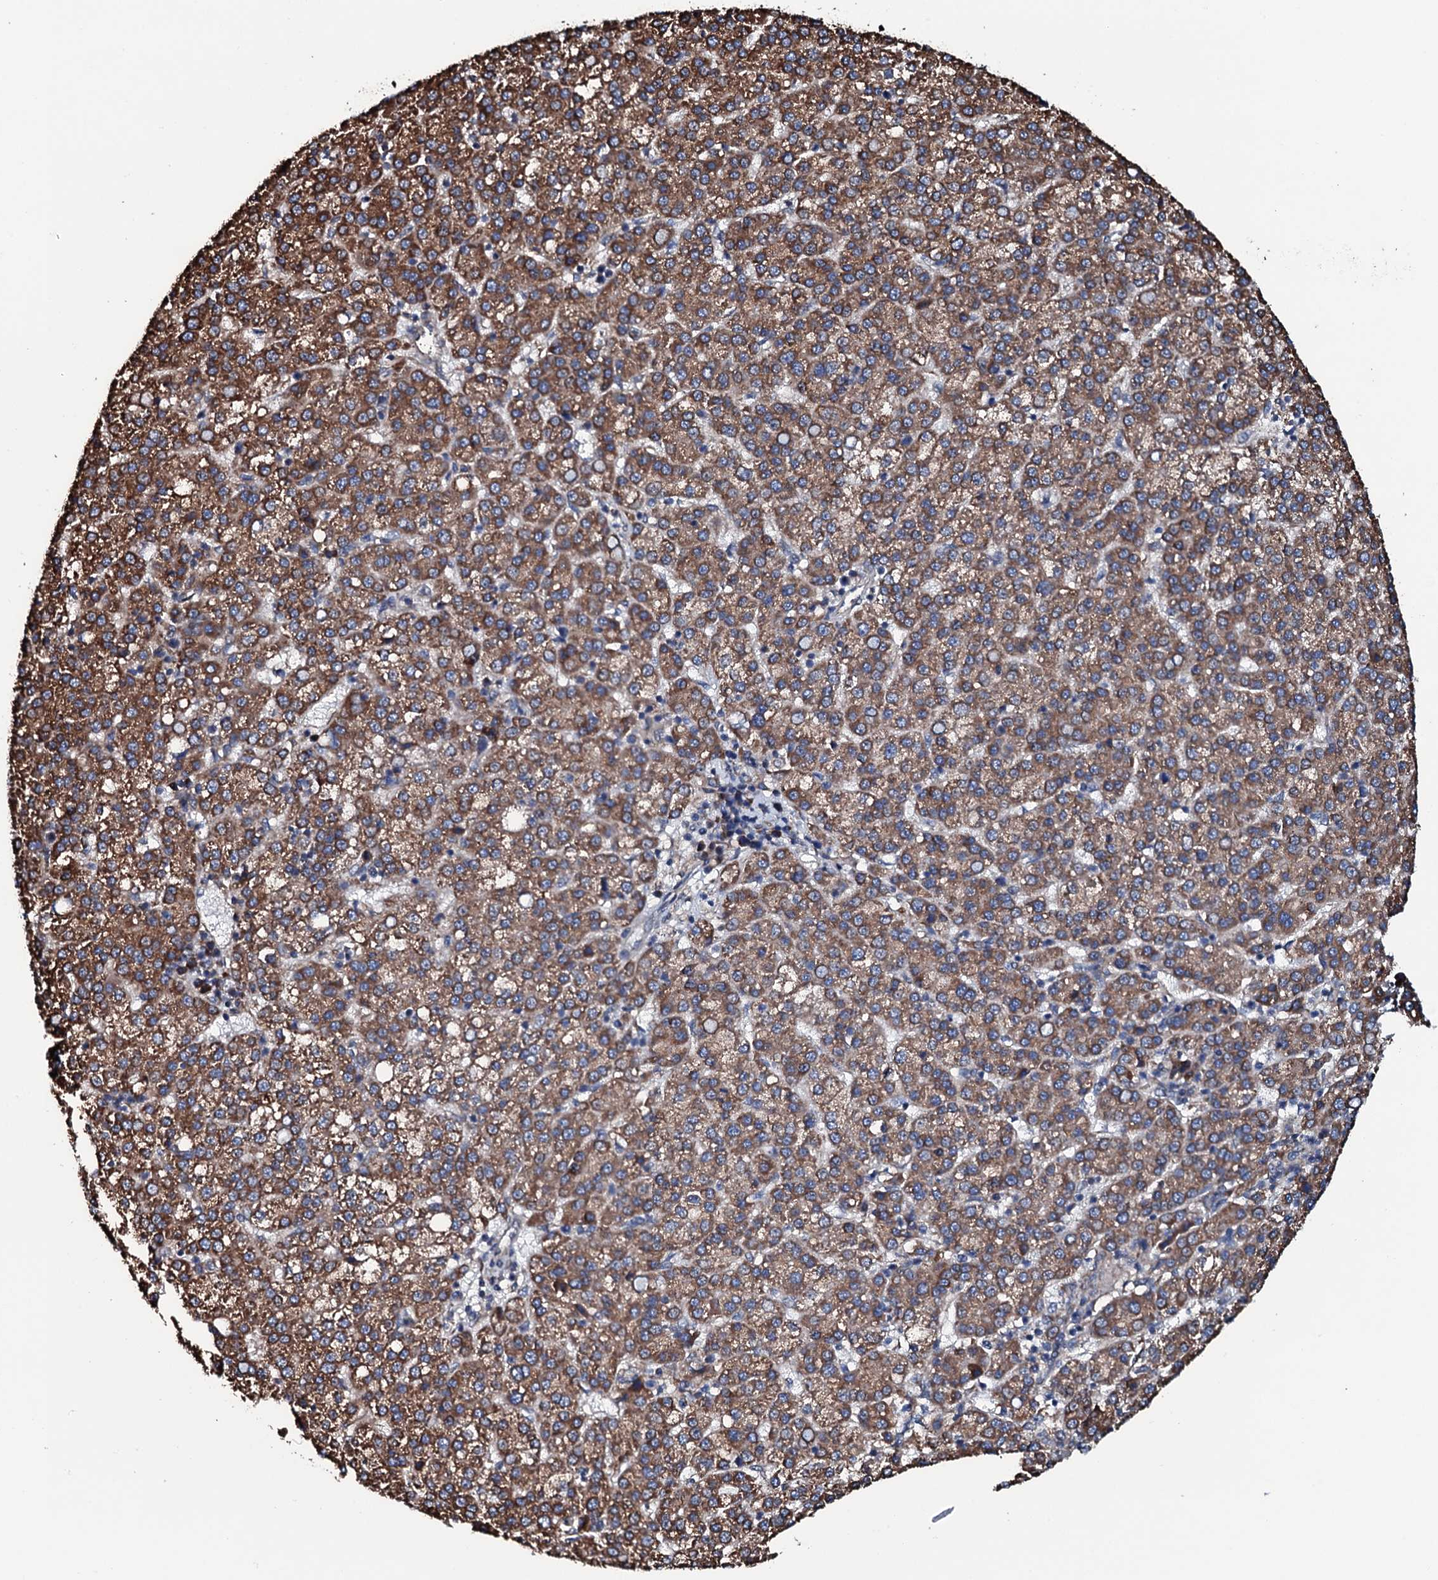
{"staining": {"intensity": "moderate", "quantity": ">75%", "location": "cytoplasmic/membranous"}, "tissue": "liver cancer", "cell_type": "Tumor cells", "image_type": "cancer", "snomed": [{"axis": "morphology", "description": "Carcinoma, Hepatocellular, NOS"}, {"axis": "topography", "description": "Liver"}], "caption": "Liver hepatocellular carcinoma stained with immunohistochemistry reveals moderate cytoplasmic/membranous positivity in approximately >75% of tumor cells.", "gene": "RAB12", "patient": {"sex": "female", "age": 58}}